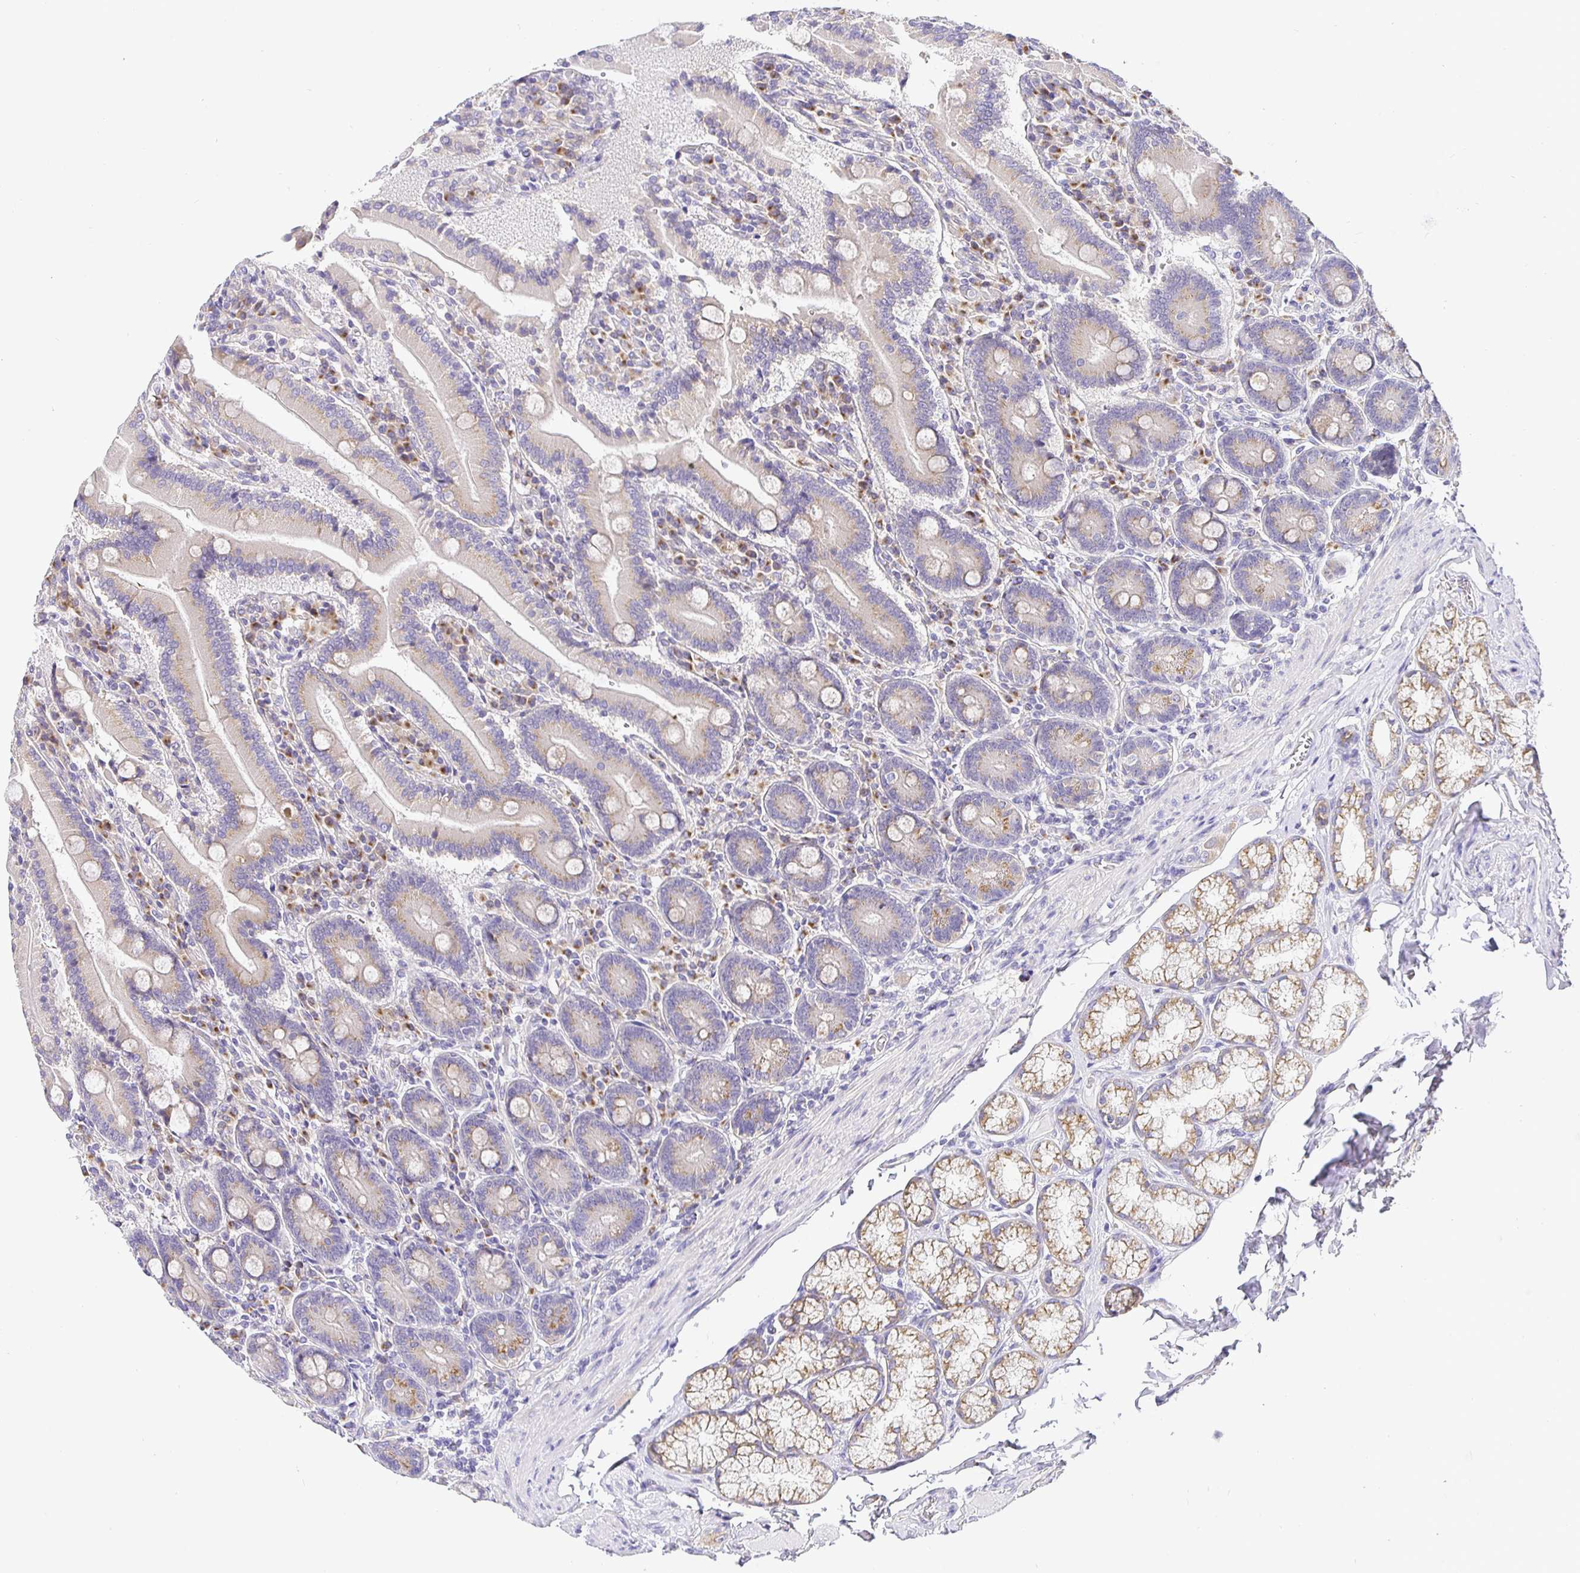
{"staining": {"intensity": "weak", "quantity": "25%-75%", "location": "cytoplasmic/membranous"}, "tissue": "duodenum", "cell_type": "Glandular cells", "image_type": "normal", "snomed": [{"axis": "morphology", "description": "Normal tissue, NOS"}, {"axis": "topography", "description": "Duodenum"}], "caption": "Human duodenum stained with a brown dye demonstrates weak cytoplasmic/membranous positive staining in about 25%-75% of glandular cells.", "gene": "OPALIN", "patient": {"sex": "female", "age": 62}}